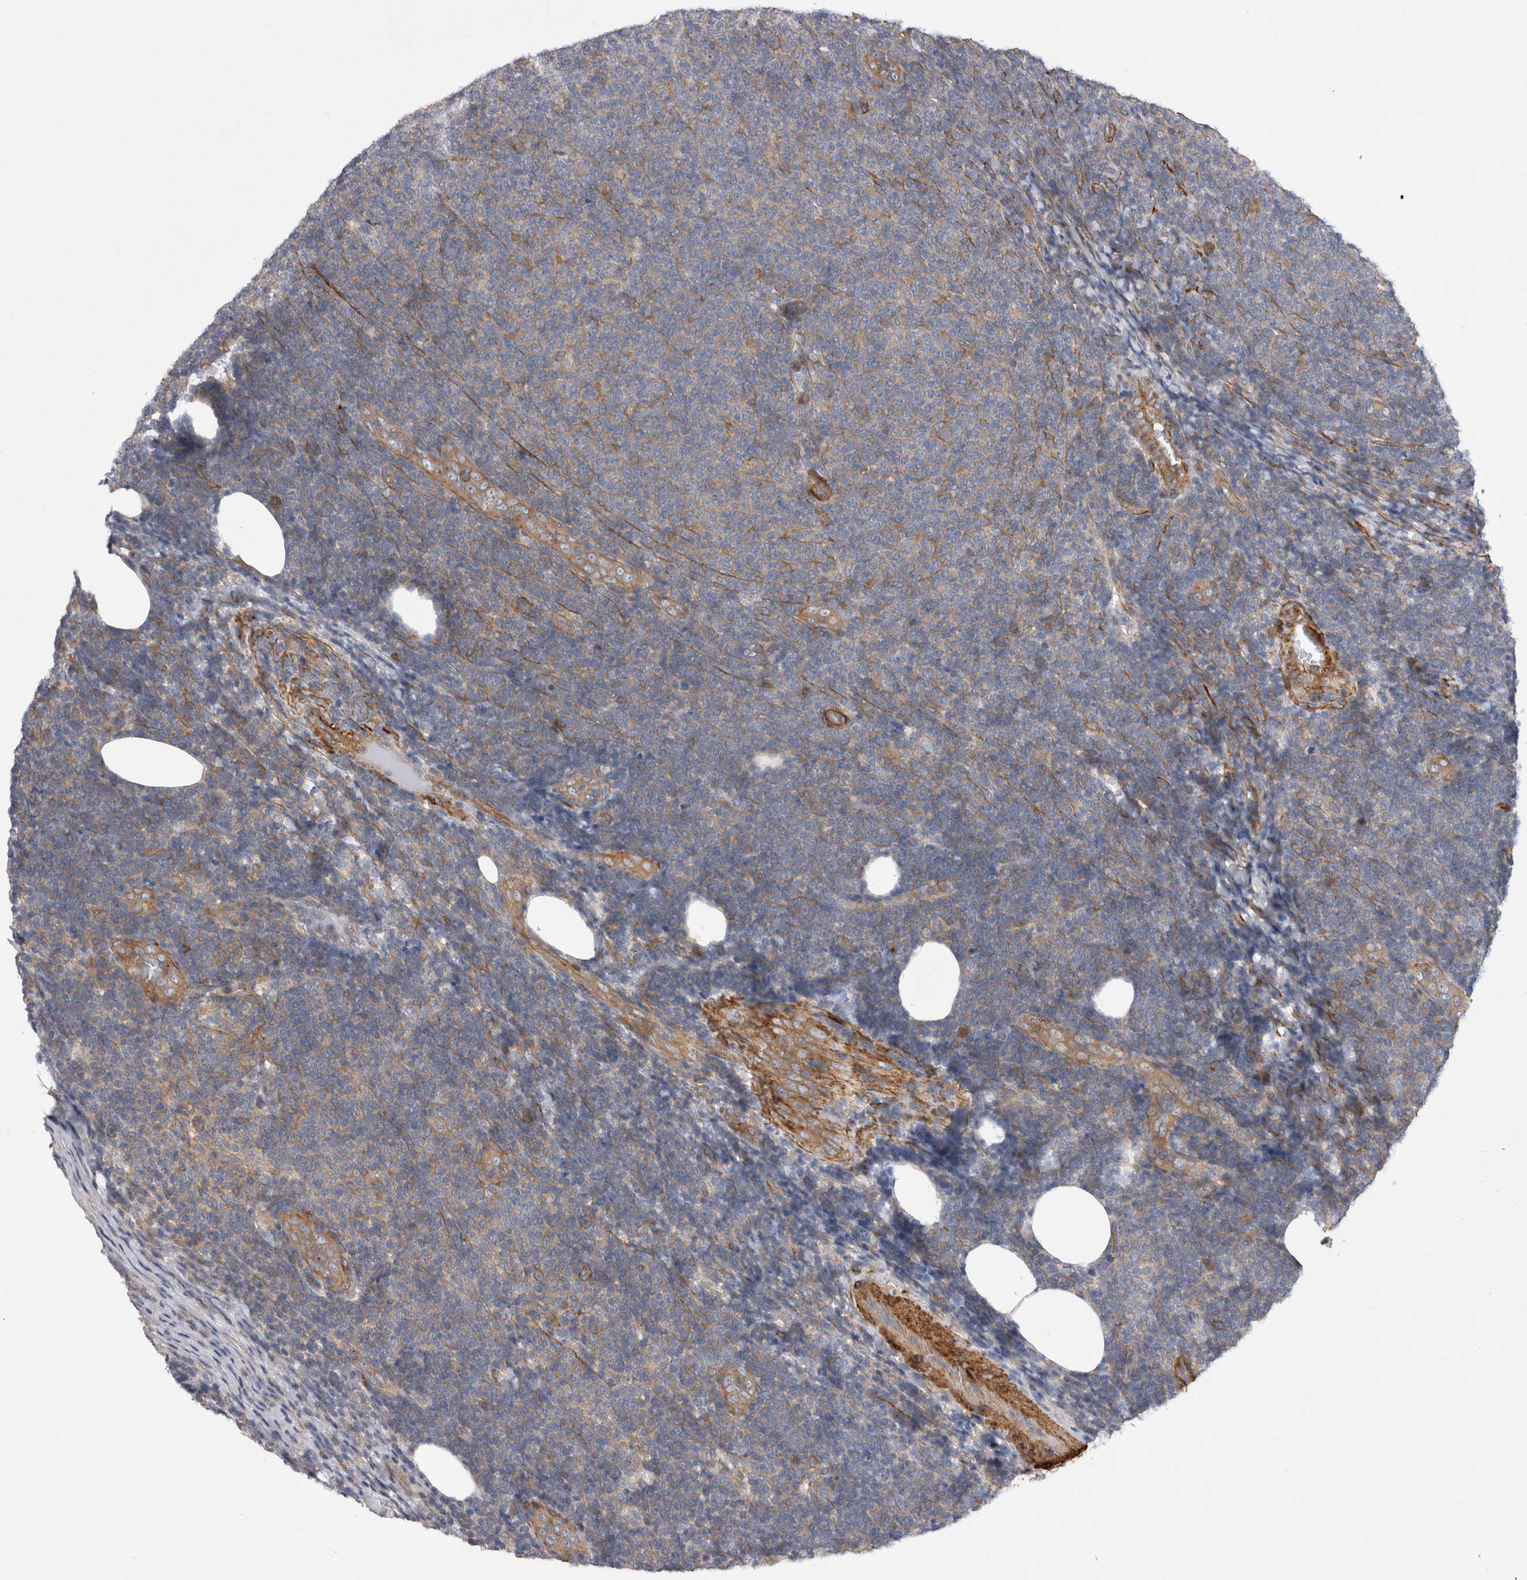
{"staining": {"intensity": "weak", "quantity": "<25%", "location": "cytoplasmic/membranous"}, "tissue": "lymphoma", "cell_type": "Tumor cells", "image_type": "cancer", "snomed": [{"axis": "morphology", "description": "Malignant lymphoma, non-Hodgkin's type, Low grade"}, {"axis": "topography", "description": "Lymph node"}], "caption": "The micrograph demonstrates no staining of tumor cells in lymphoma.", "gene": "EPRS1", "patient": {"sex": "male", "age": 66}}